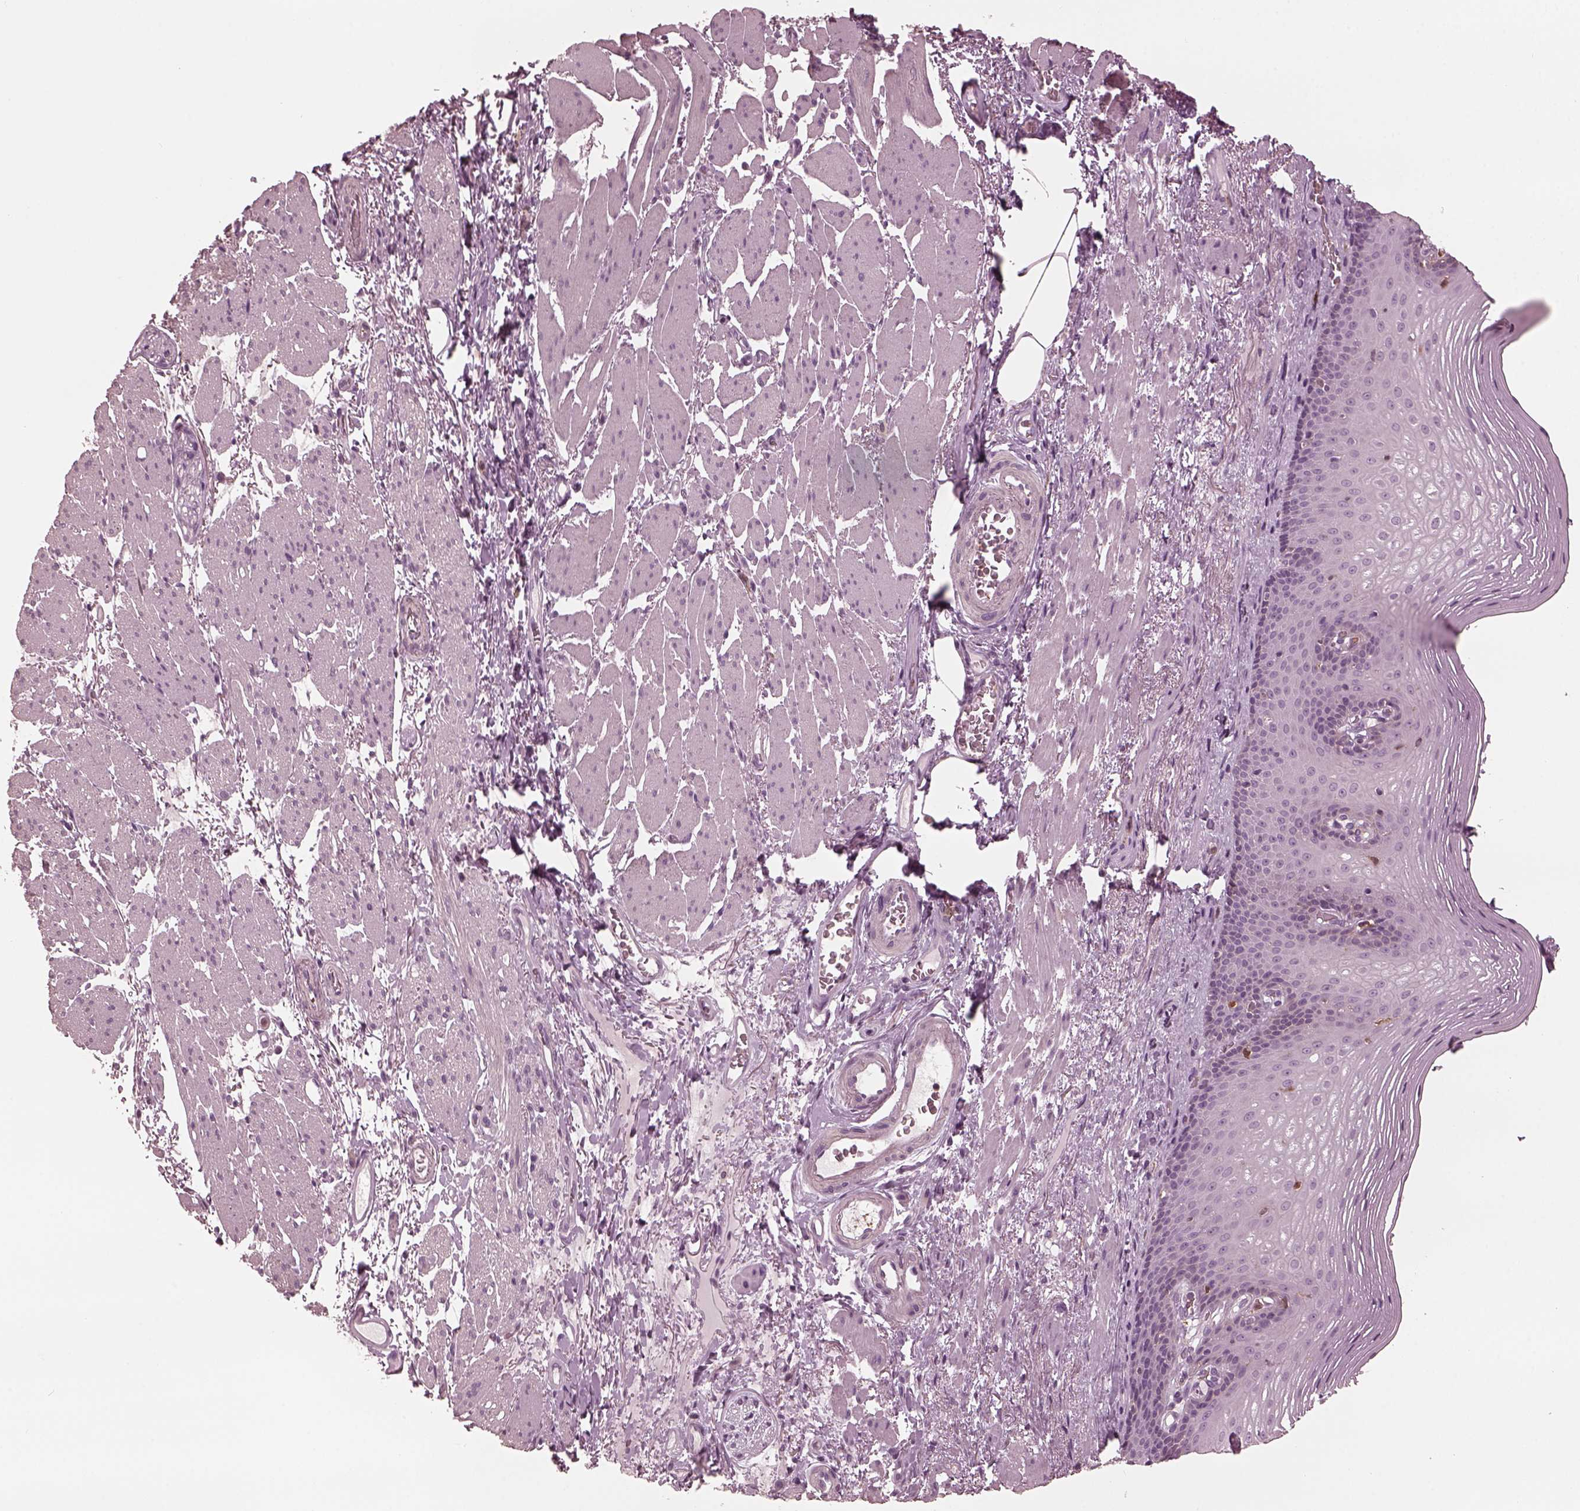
{"staining": {"intensity": "negative", "quantity": "none", "location": "none"}, "tissue": "esophagus", "cell_type": "Squamous epithelial cells", "image_type": "normal", "snomed": [{"axis": "morphology", "description": "Normal tissue, NOS"}, {"axis": "topography", "description": "Esophagus"}], "caption": "Esophagus stained for a protein using immunohistochemistry (IHC) exhibits no staining squamous epithelial cells.", "gene": "PSTPIP2", "patient": {"sex": "male", "age": 76}}